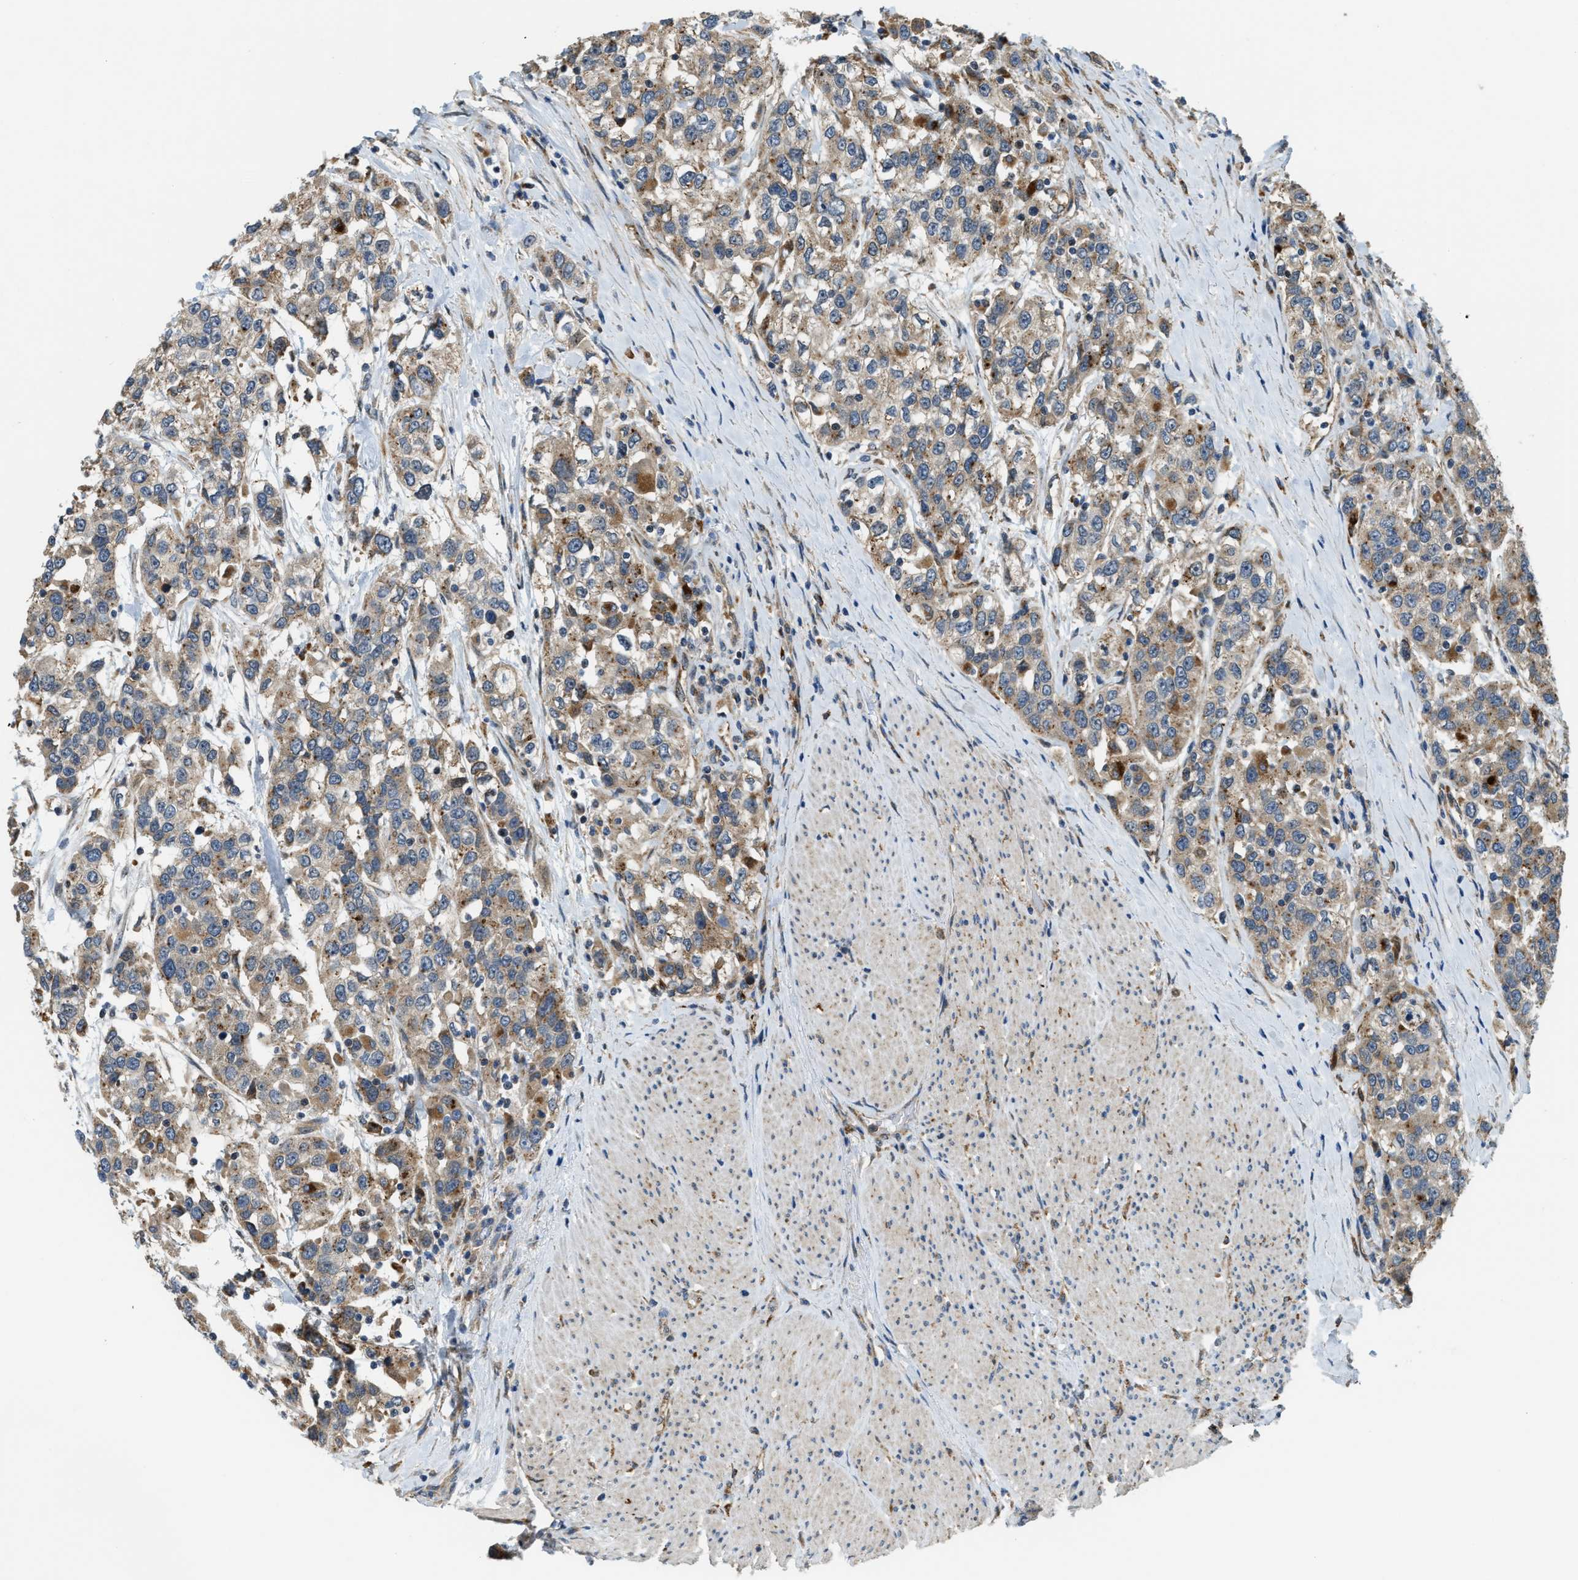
{"staining": {"intensity": "moderate", "quantity": ">75%", "location": "cytoplasmic/membranous"}, "tissue": "urothelial cancer", "cell_type": "Tumor cells", "image_type": "cancer", "snomed": [{"axis": "morphology", "description": "Urothelial carcinoma, High grade"}, {"axis": "topography", "description": "Urinary bladder"}], "caption": "Immunohistochemistry staining of high-grade urothelial carcinoma, which displays medium levels of moderate cytoplasmic/membranous staining in approximately >75% of tumor cells indicating moderate cytoplasmic/membranous protein staining. The staining was performed using DAB (brown) for protein detection and nuclei were counterstained in hematoxylin (blue).", "gene": "STARD3NL", "patient": {"sex": "female", "age": 80}}